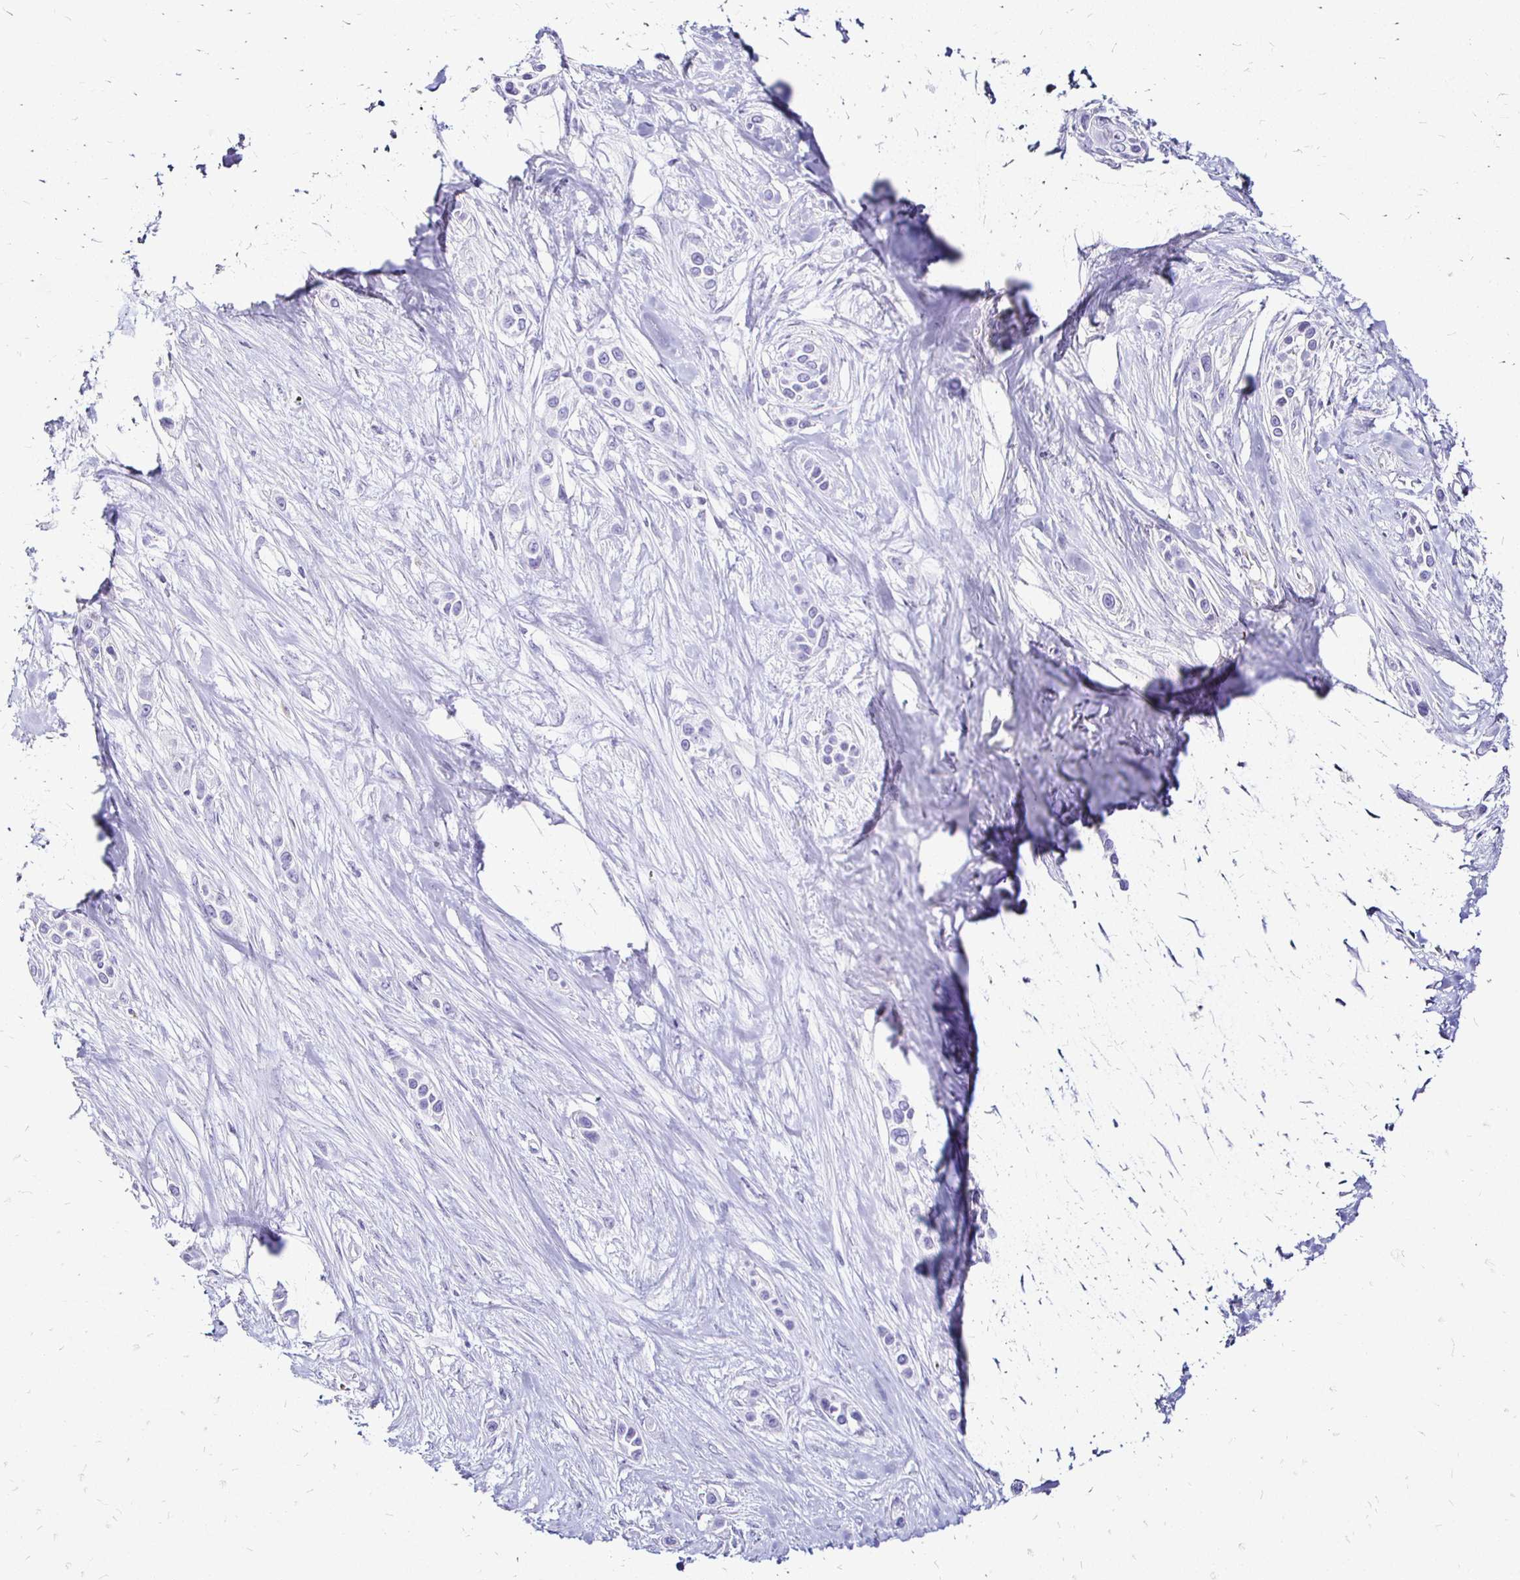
{"staining": {"intensity": "negative", "quantity": "none", "location": "none"}, "tissue": "skin cancer", "cell_type": "Tumor cells", "image_type": "cancer", "snomed": [{"axis": "morphology", "description": "Squamous cell carcinoma, NOS"}, {"axis": "topography", "description": "Skin"}], "caption": "High power microscopy histopathology image of an IHC photomicrograph of squamous cell carcinoma (skin), revealing no significant staining in tumor cells.", "gene": "IRGC", "patient": {"sex": "female", "age": 69}}